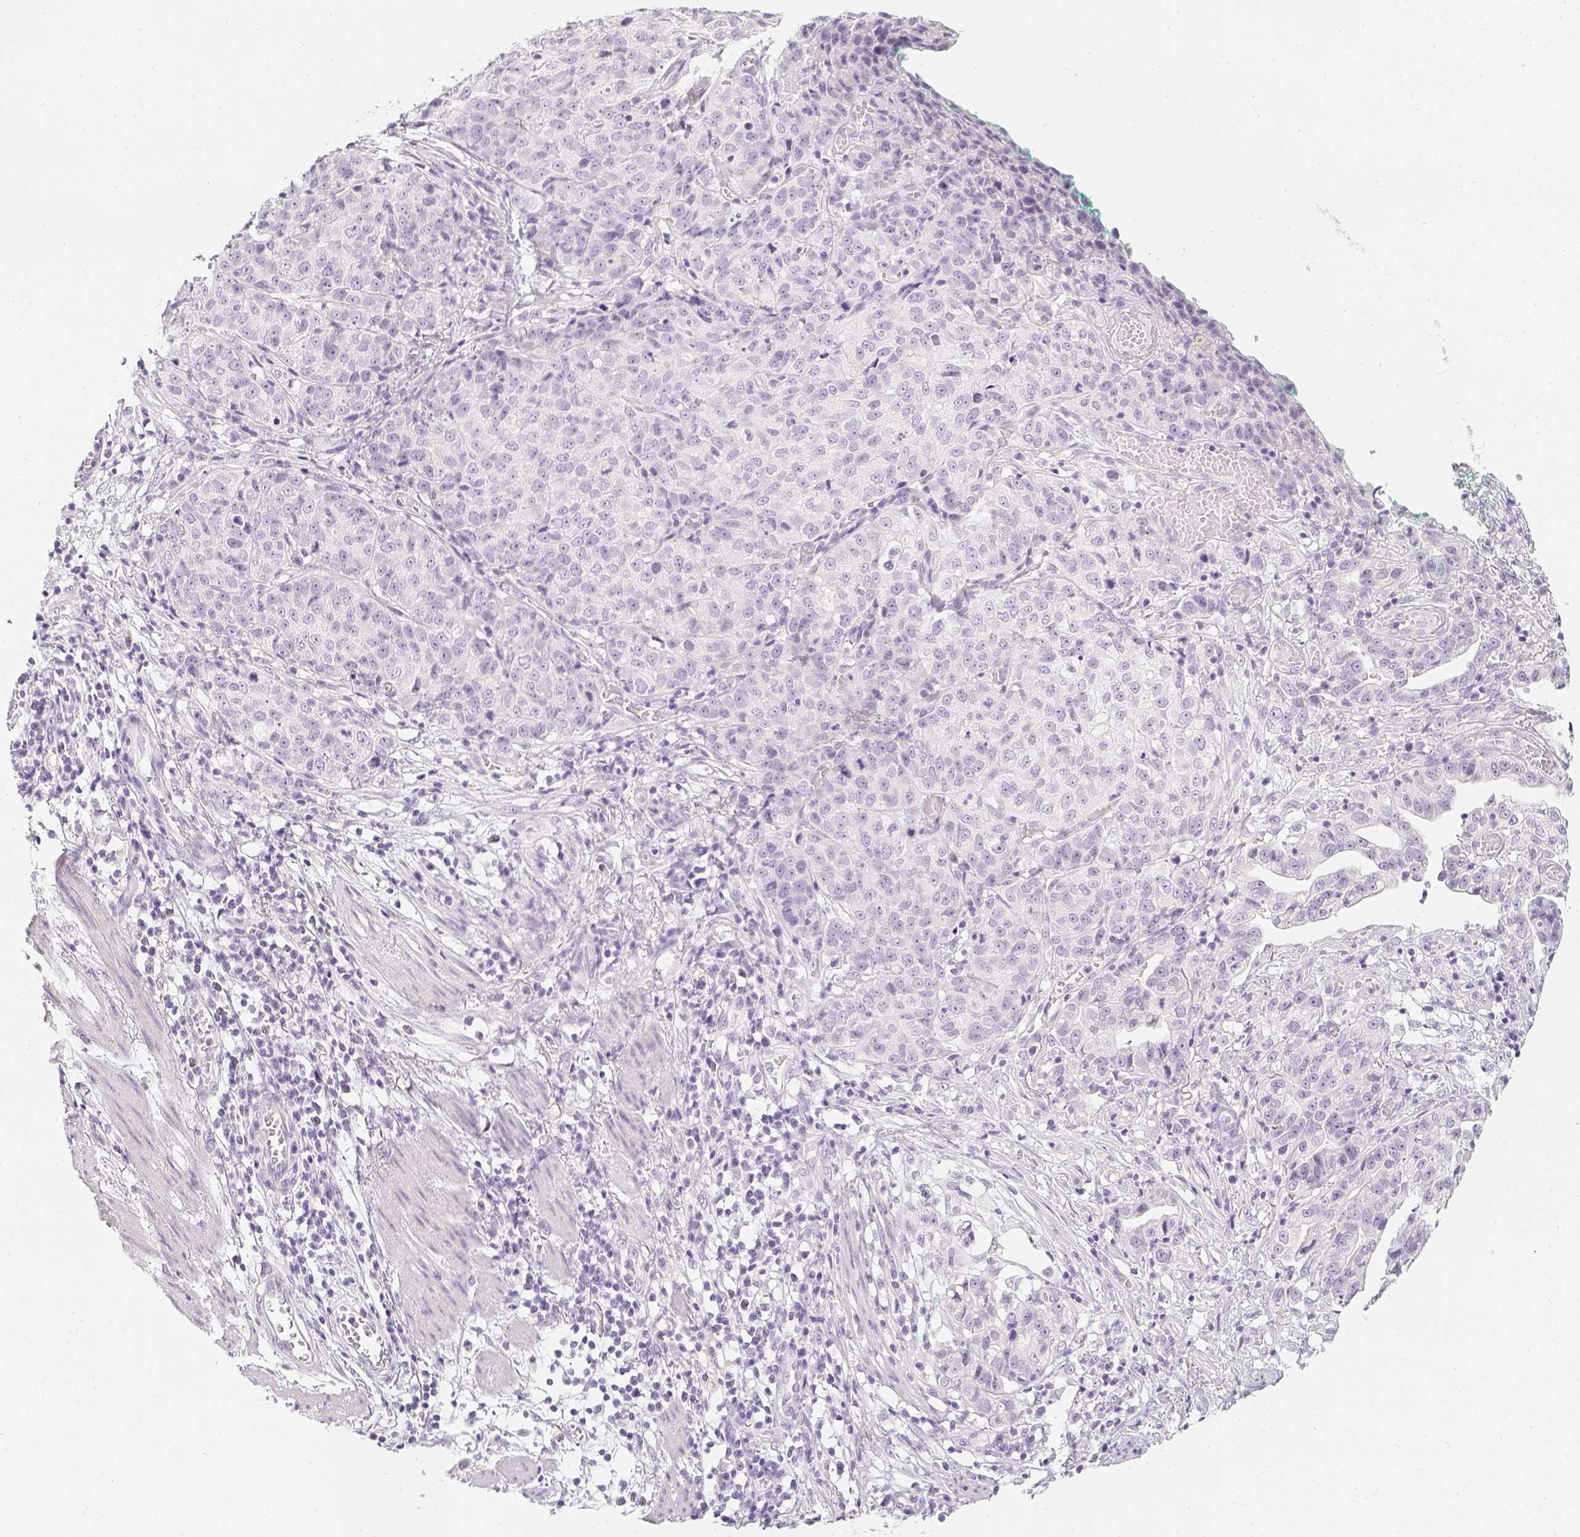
{"staining": {"intensity": "negative", "quantity": "none", "location": "none"}, "tissue": "stomach cancer", "cell_type": "Tumor cells", "image_type": "cancer", "snomed": [{"axis": "morphology", "description": "Adenocarcinoma, NOS"}, {"axis": "topography", "description": "Stomach, upper"}], "caption": "There is no significant expression in tumor cells of adenocarcinoma (stomach). Brightfield microscopy of immunohistochemistry (IHC) stained with DAB (brown) and hematoxylin (blue), captured at high magnification.", "gene": "SLC18A1", "patient": {"sex": "female", "age": 67}}